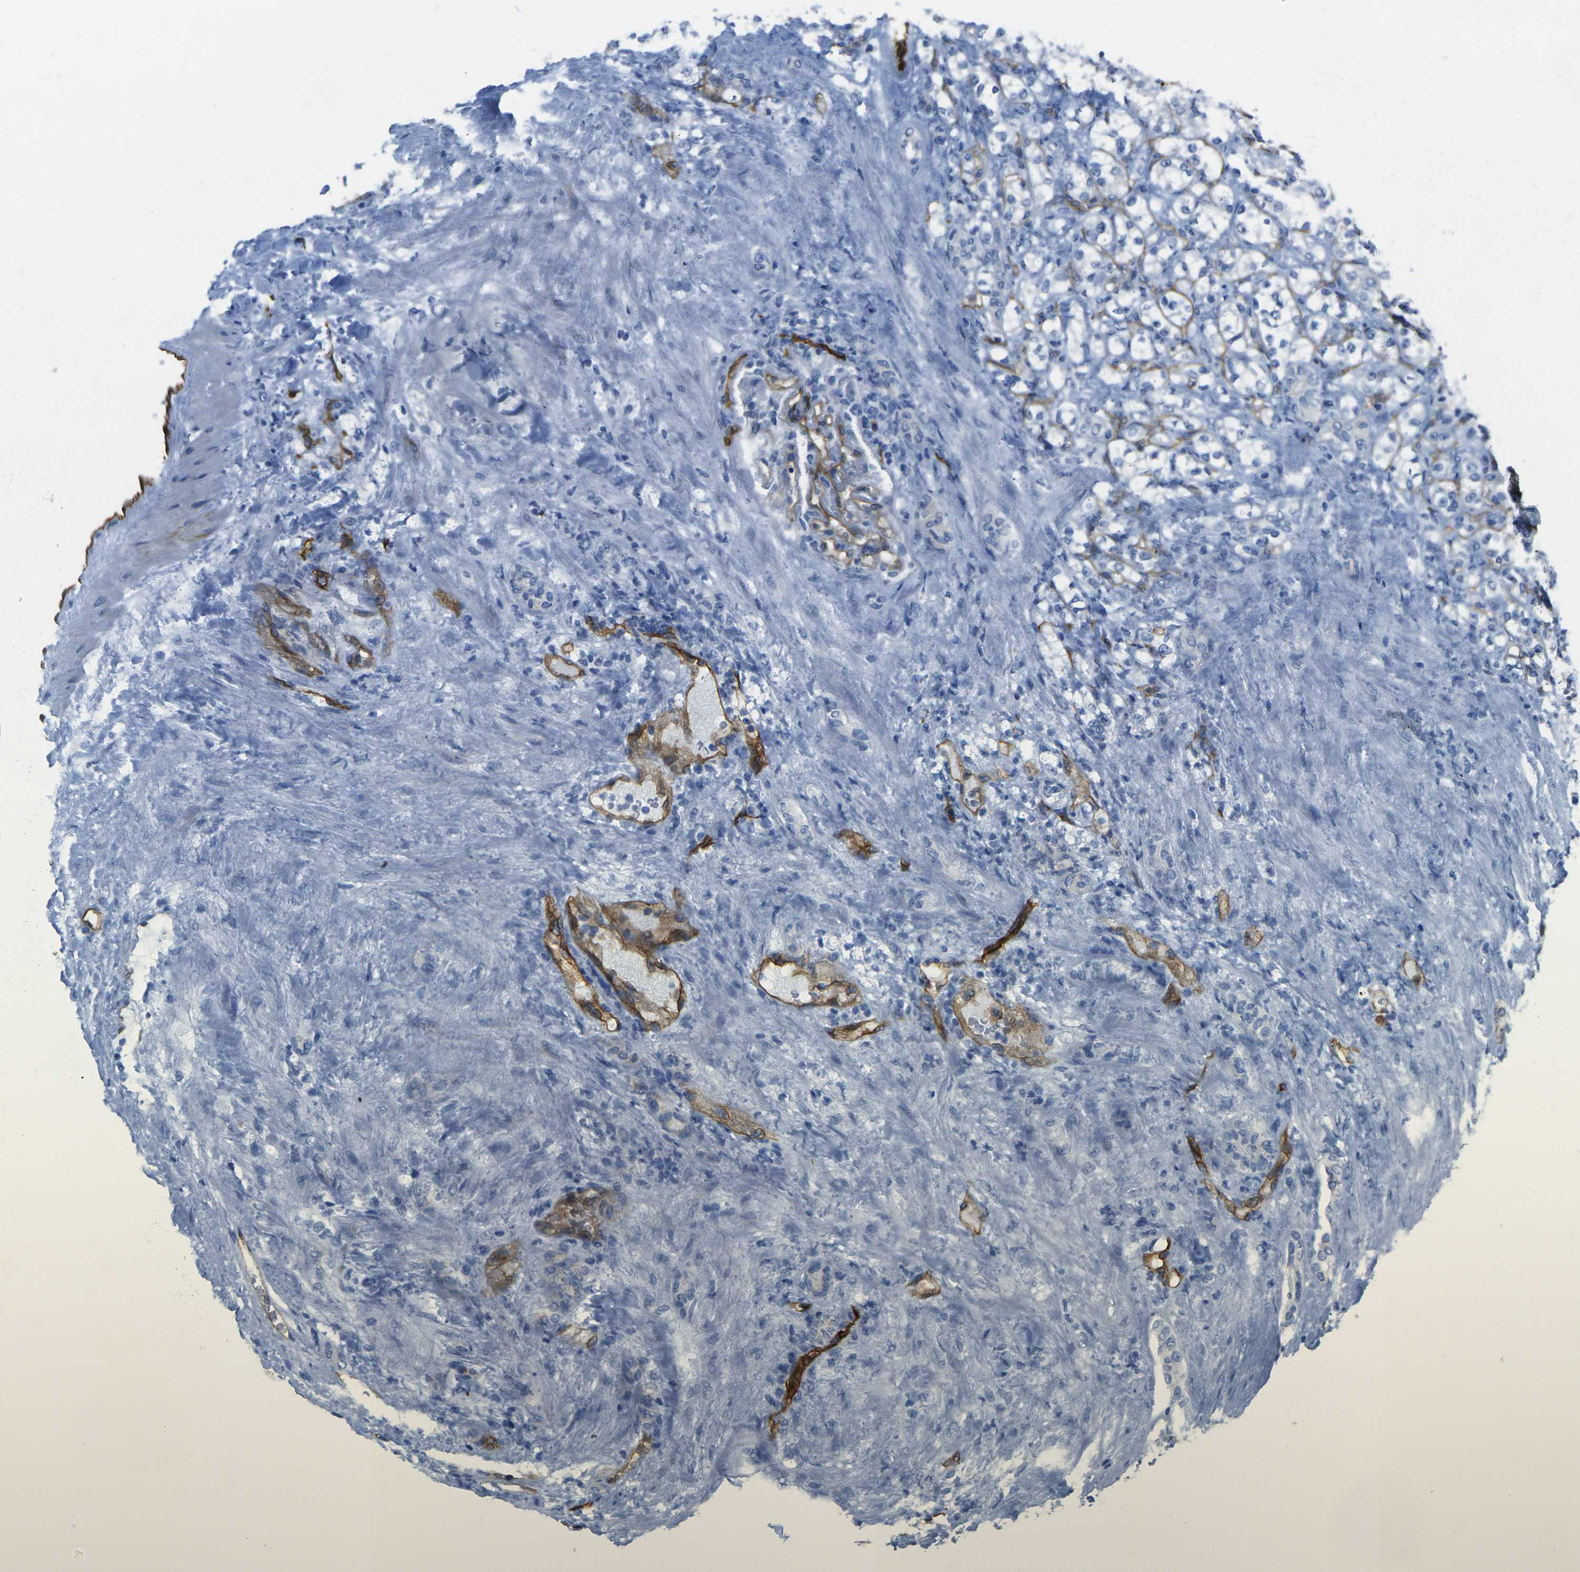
{"staining": {"intensity": "negative", "quantity": "none", "location": "none"}, "tissue": "renal cancer", "cell_type": "Tumor cells", "image_type": "cancer", "snomed": [{"axis": "morphology", "description": "Adenocarcinoma, NOS"}, {"axis": "topography", "description": "Kidney"}], "caption": "Human renal cancer (adenocarcinoma) stained for a protein using immunohistochemistry shows no expression in tumor cells.", "gene": "HSPA12B", "patient": {"sex": "male", "age": 61}}